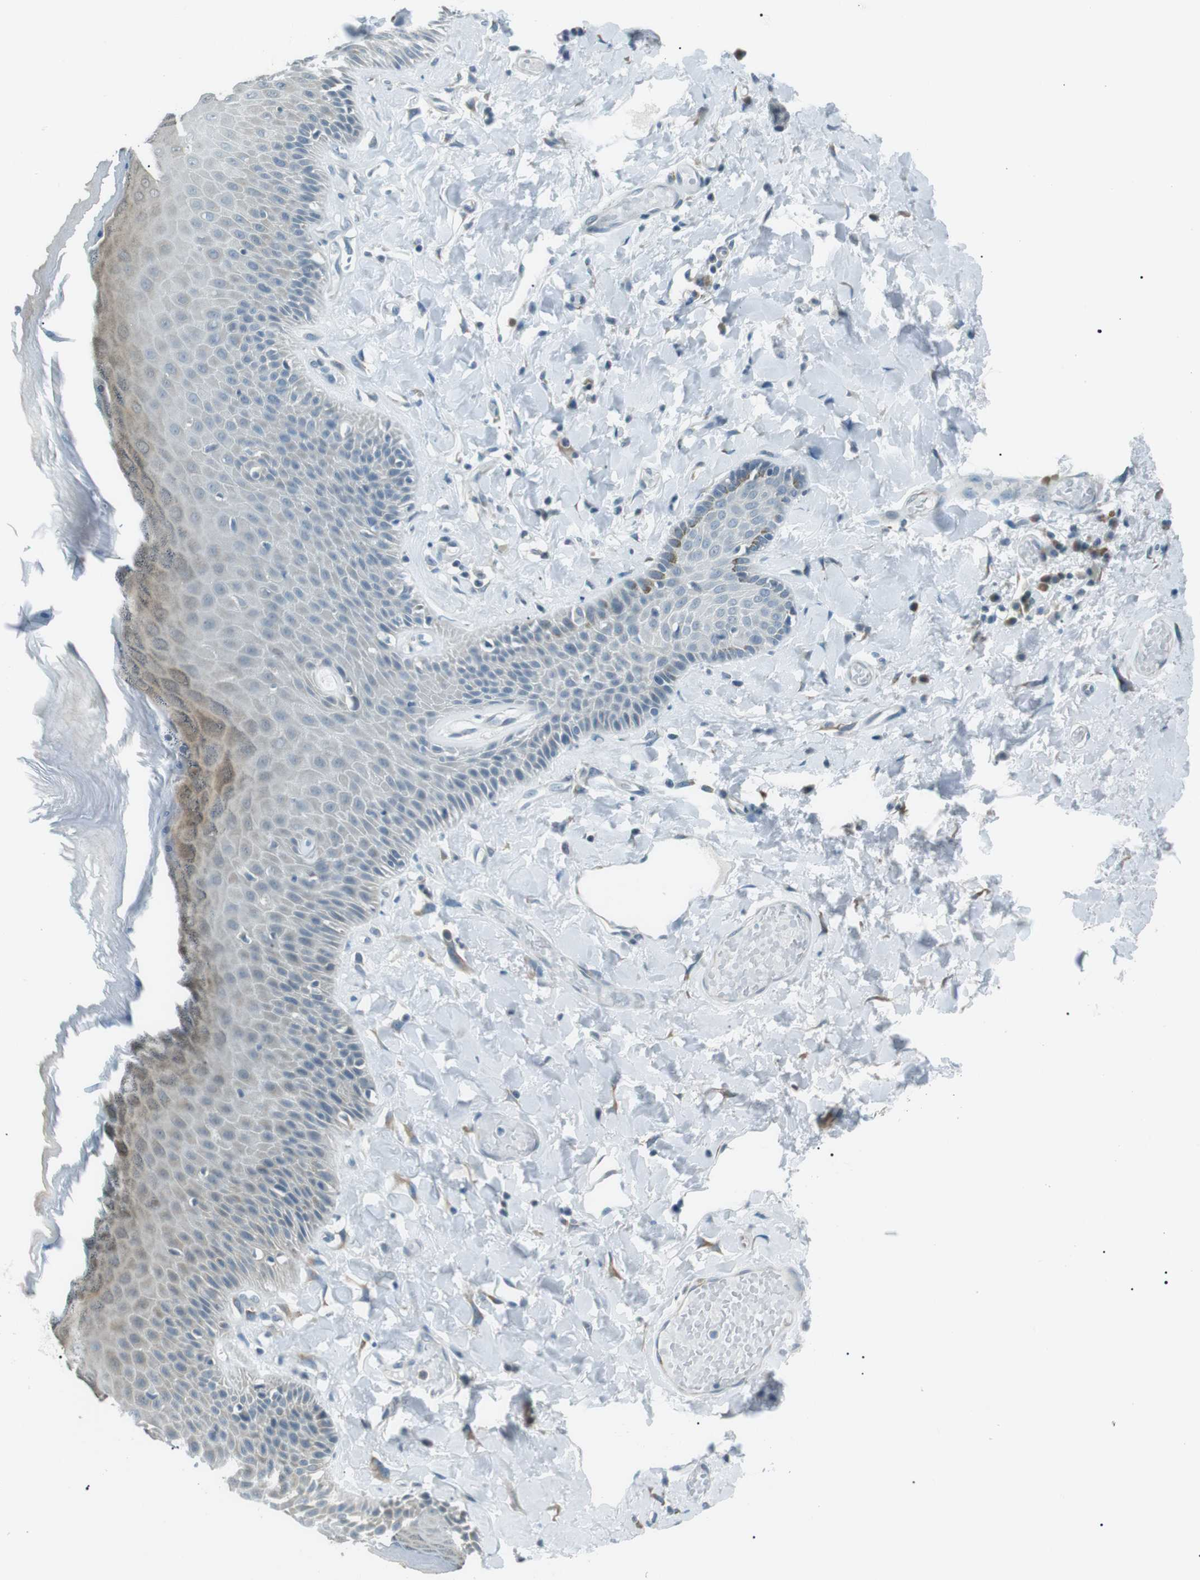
{"staining": {"intensity": "weak", "quantity": "25%-75%", "location": "cytoplasmic/membranous,nuclear"}, "tissue": "skin", "cell_type": "Epidermal cells", "image_type": "normal", "snomed": [{"axis": "morphology", "description": "Normal tissue, NOS"}, {"axis": "topography", "description": "Anal"}], "caption": "IHC staining of normal skin, which shows low levels of weak cytoplasmic/membranous,nuclear positivity in approximately 25%-75% of epidermal cells indicating weak cytoplasmic/membranous,nuclear protein expression. The staining was performed using DAB (3,3'-diaminobenzidine) (brown) for protein detection and nuclei were counterstained in hematoxylin (blue).", "gene": "ENSG00000289724", "patient": {"sex": "male", "age": 69}}